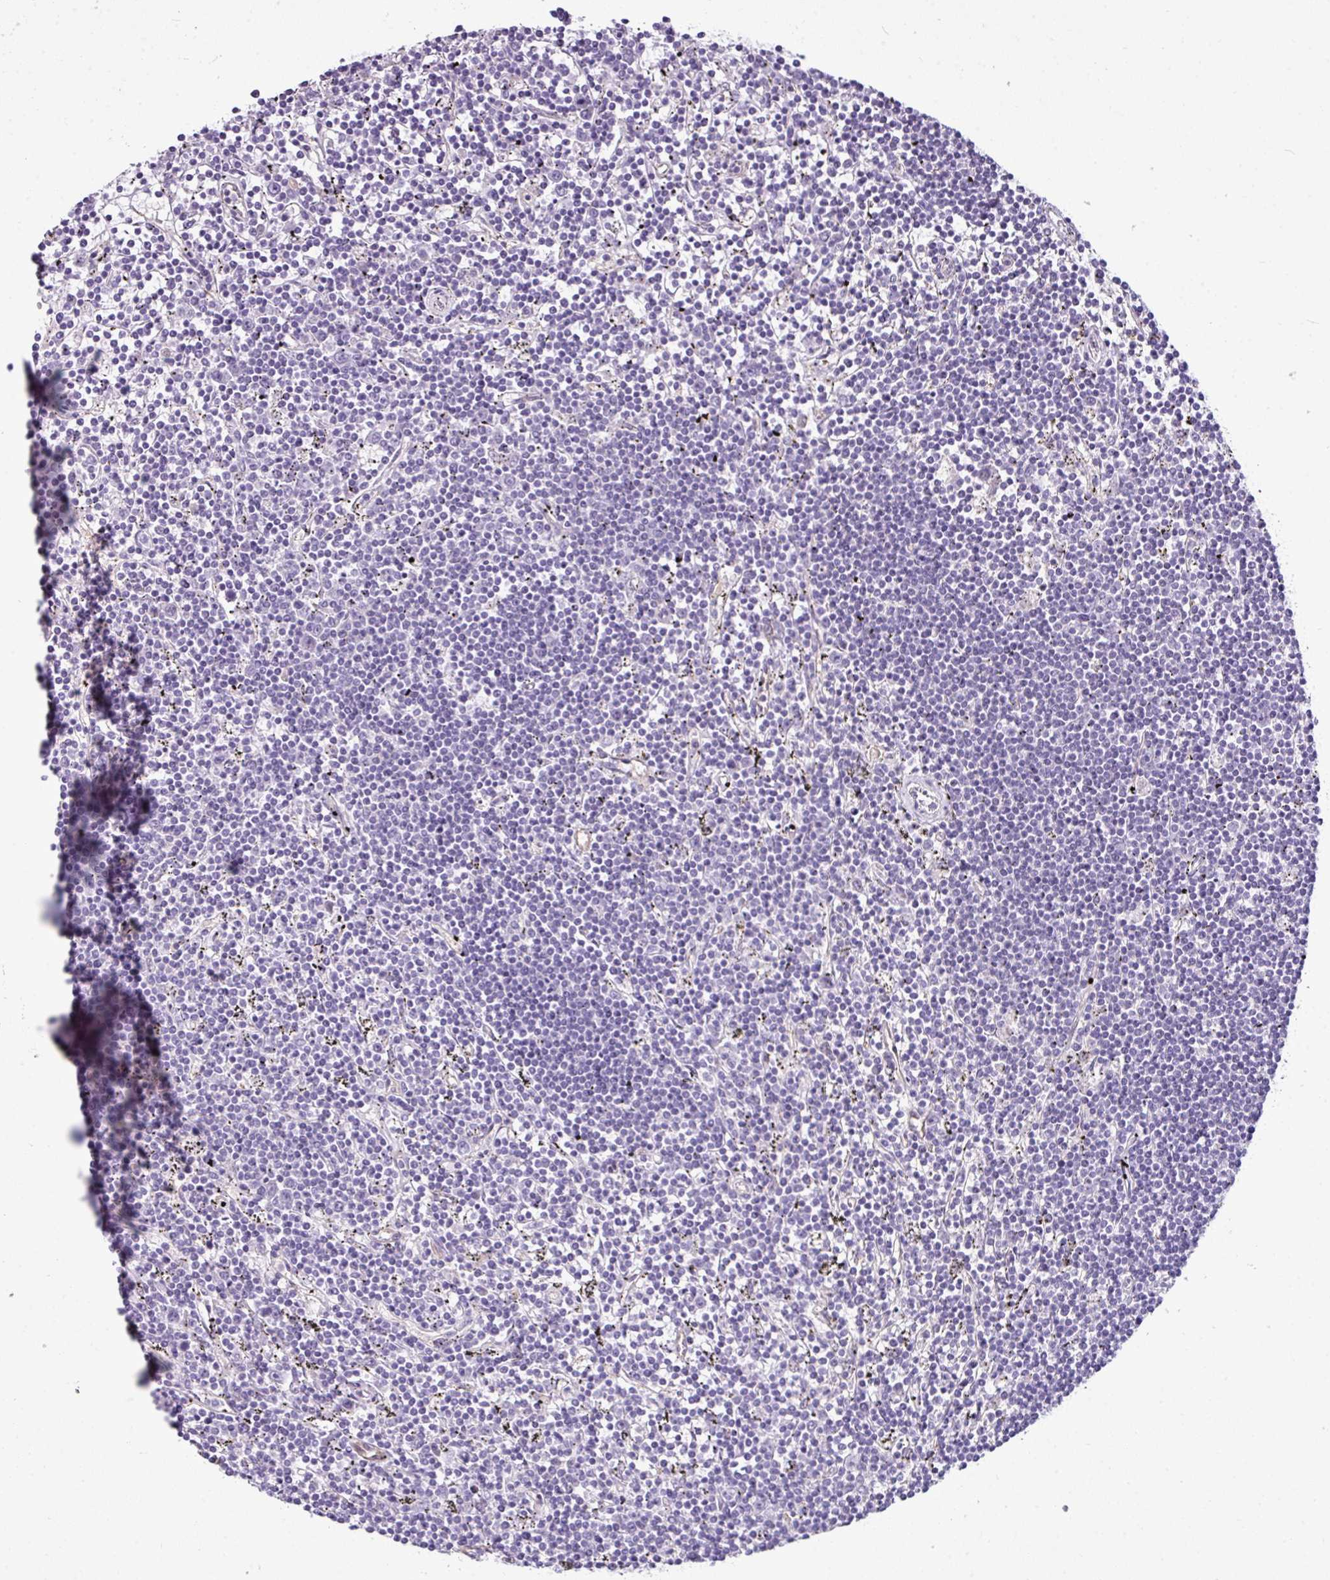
{"staining": {"intensity": "negative", "quantity": "none", "location": "none"}, "tissue": "lymphoma", "cell_type": "Tumor cells", "image_type": "cancer", "snomed": [{"axis": "morphology", "description": "Malignant lymphoma, non-Hodgkin's type, Low grade"}, {"axis": "topography", "description": "Spleen"}], "caption": "This is an immunohistochemistry (IHC) histopathology image of lymphoma. There is no positivity in tumor cells.", "gene": "TMEM178B", "patient": {"sex": "male", "age": 76}}